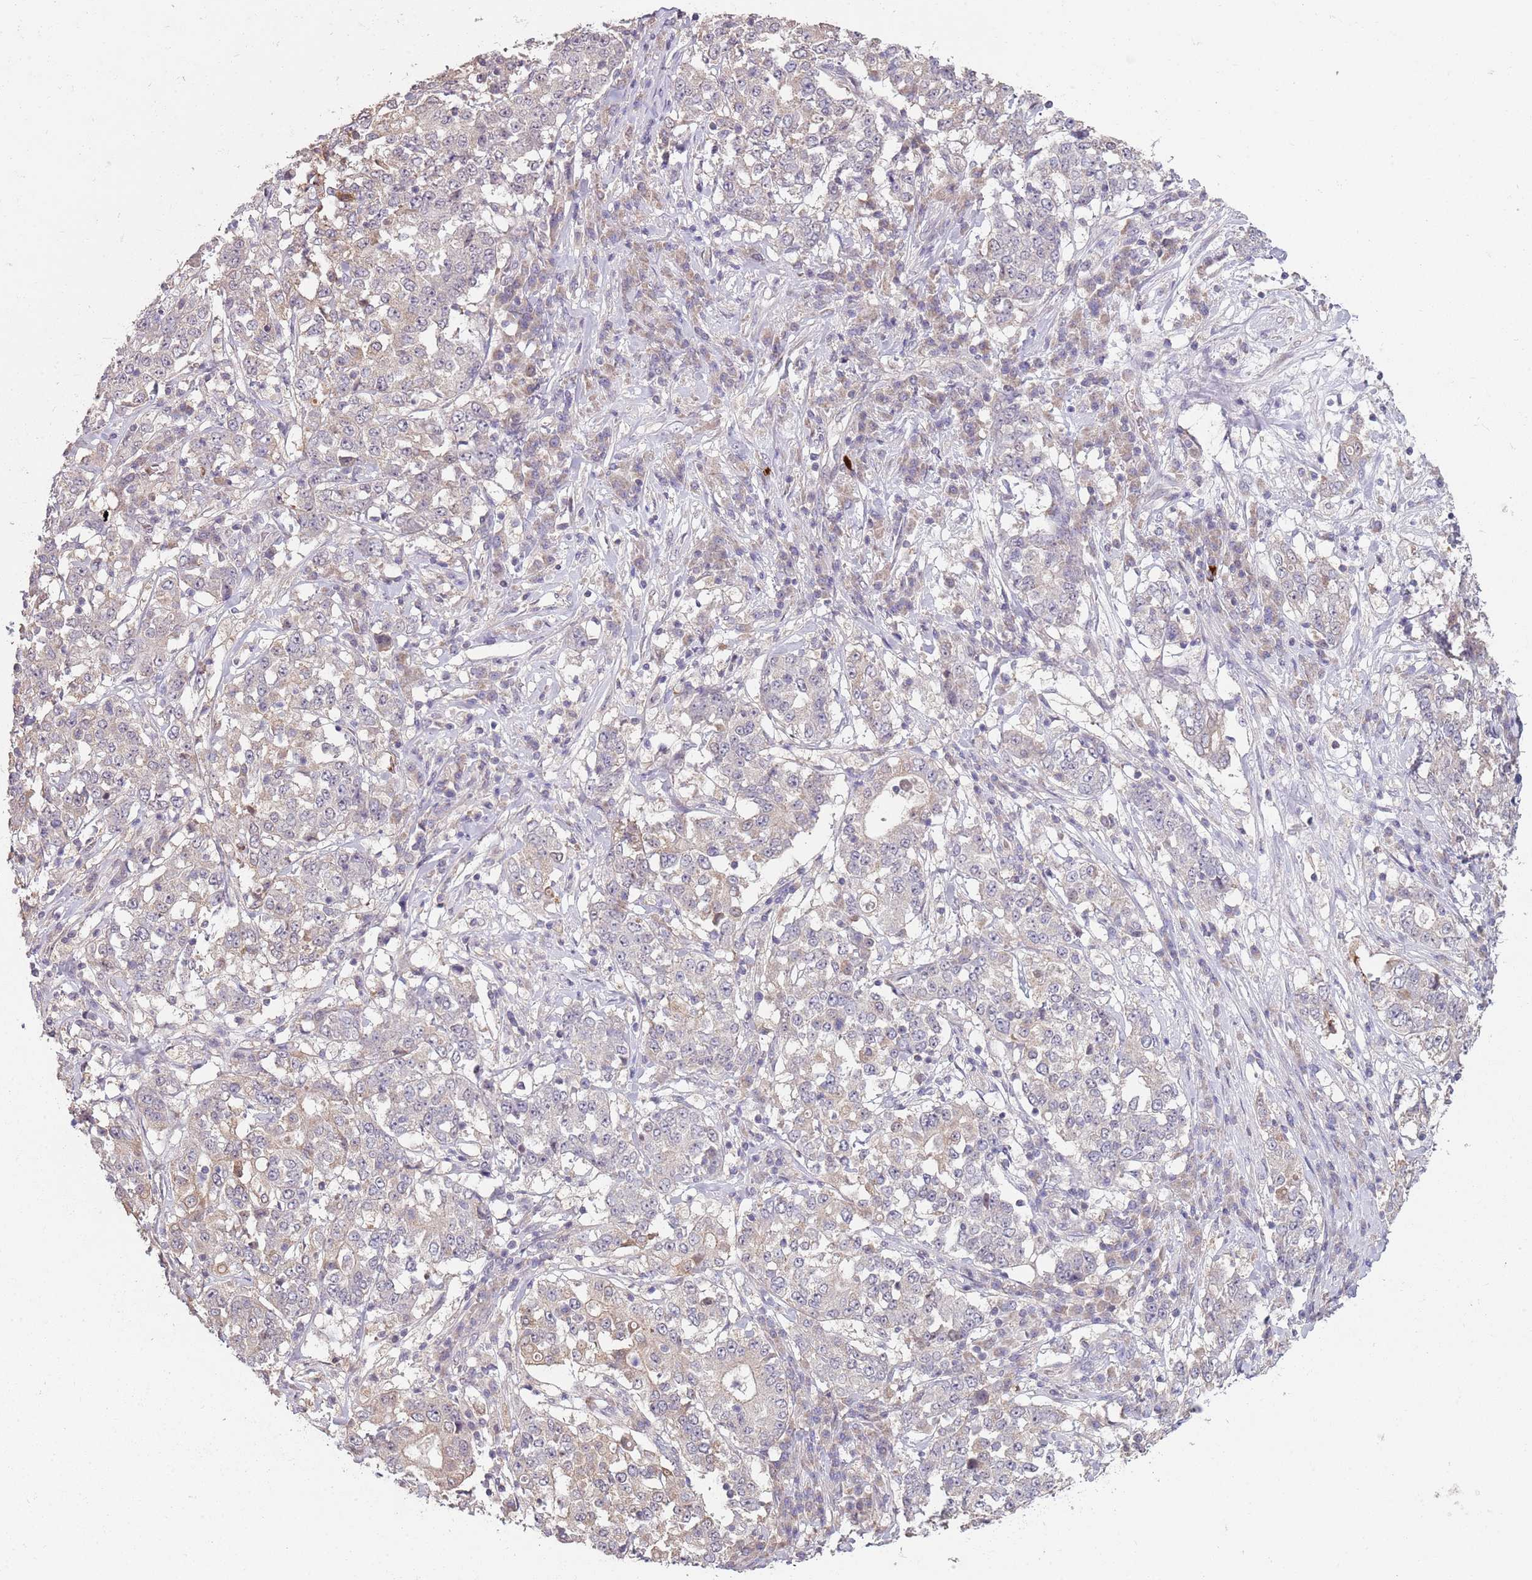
{"staining": {"intensity": "negative", "quantity": "none", "location": "none"}, "tissue": "stomach cancer", "cell_type": "Tumor cells", "image_type": "cancer", "snomed": [{"axis": "morphology", "description": "Adenocarcinoma, NOS"}, {"axis": "topography", "description": "Stomach"}], "caption": "The micrograph exhibits no significant staining in tumor cells of stomach cancer. Nuclei are stained in blue.", "gene": "TEKT4", "patient": {"sex": "male", "age": 59}}